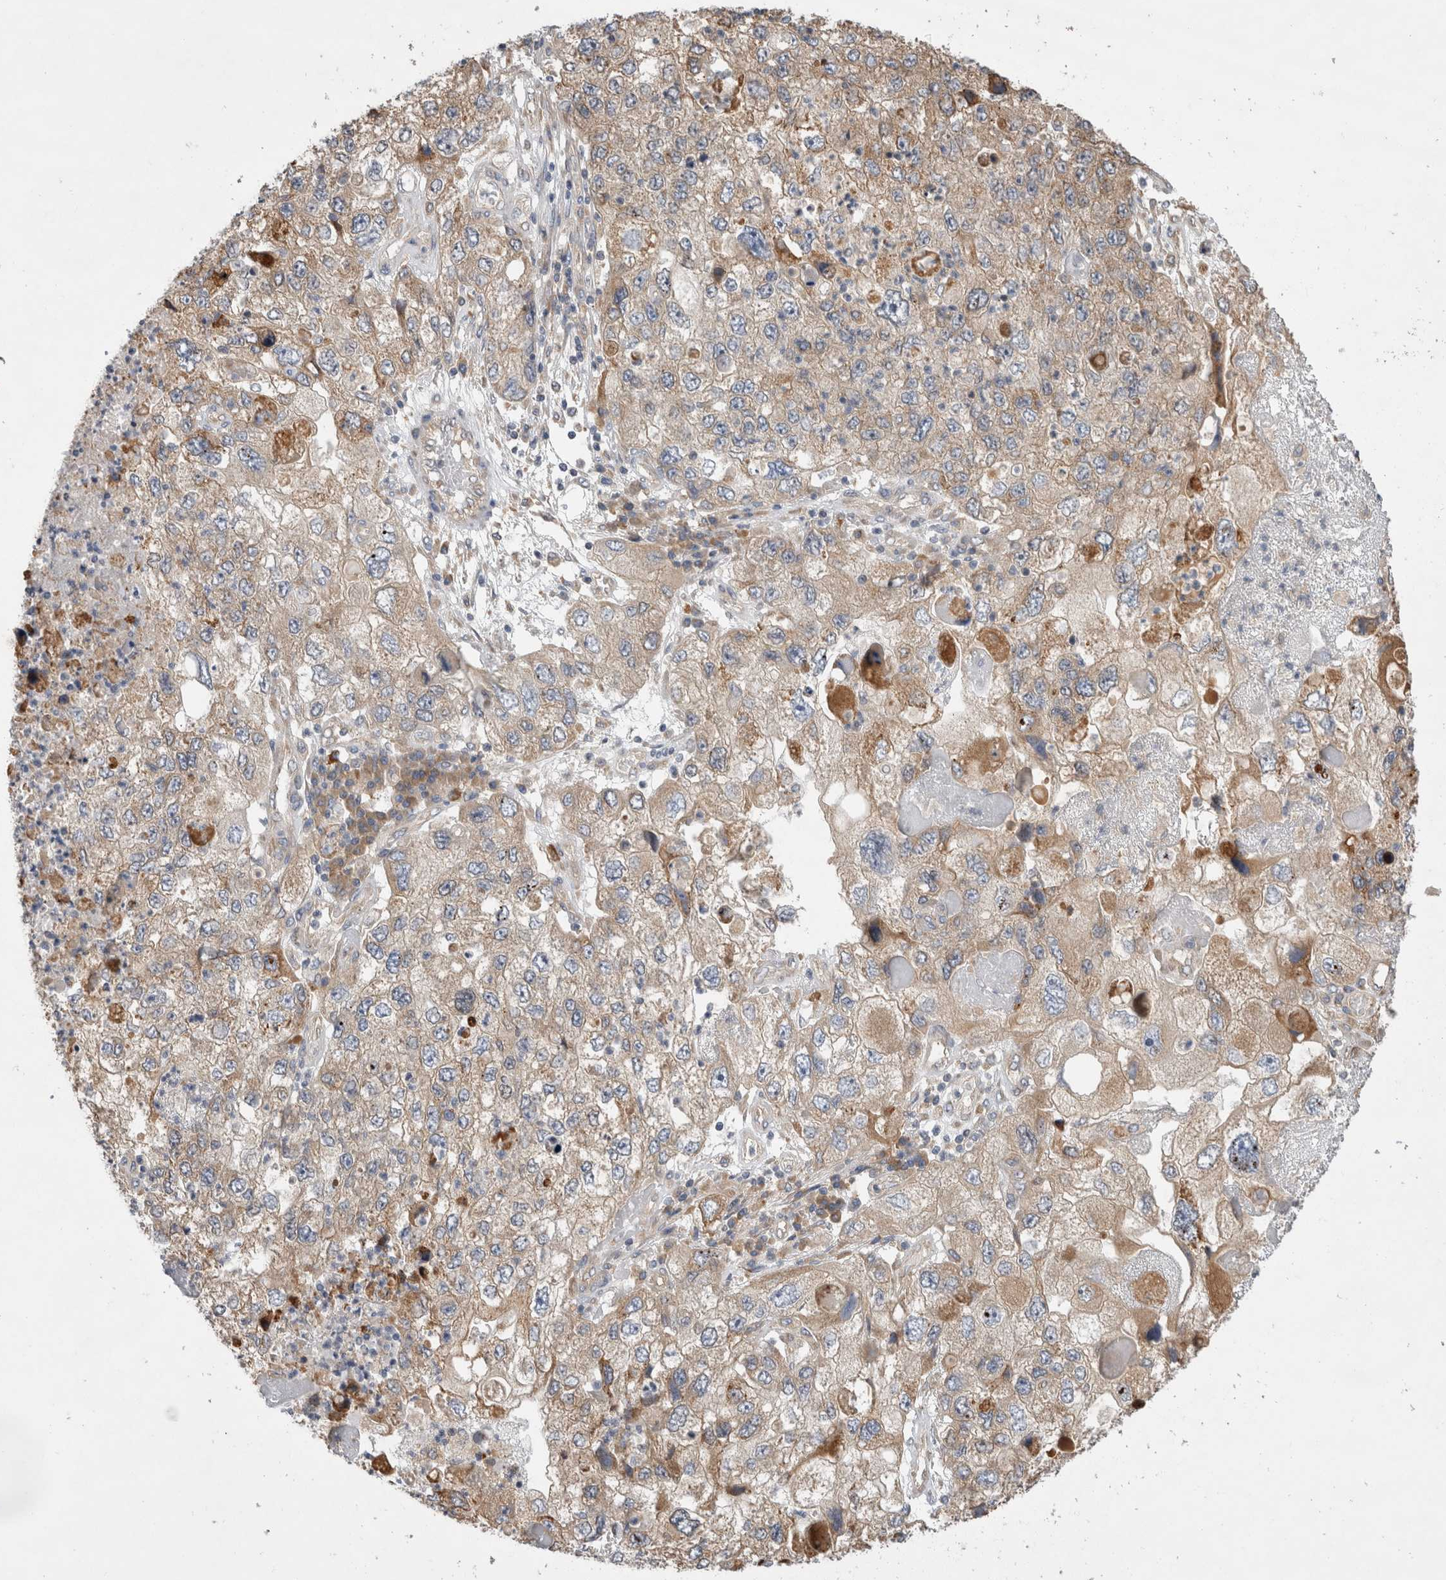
{"staining": {"intensity": "weak", "quantity": "<25%", "location": "cytoplasmic/membranous"}, "tissue": "endometrial cancer", "cell_type": "Tumor cells", "image_type": "cancer", "snomed": [{"axis": "morphology", "description": "Adenocarcinoma, NOS"}, {"axis": "topography", "description": "Endometrium"}], "caption": "Tumor cells show no significant expression in endometrial cancer (adenocarcinoma). The staining was performed using DAB (3,3'-diaminobenzidine) to visualize the protein expression in brown, while the nuclei were stained in blue with hematoxylin (Magnification: 20x).", "gene": "PDCD10", "patient": {"sex": "female", "age": 49}}